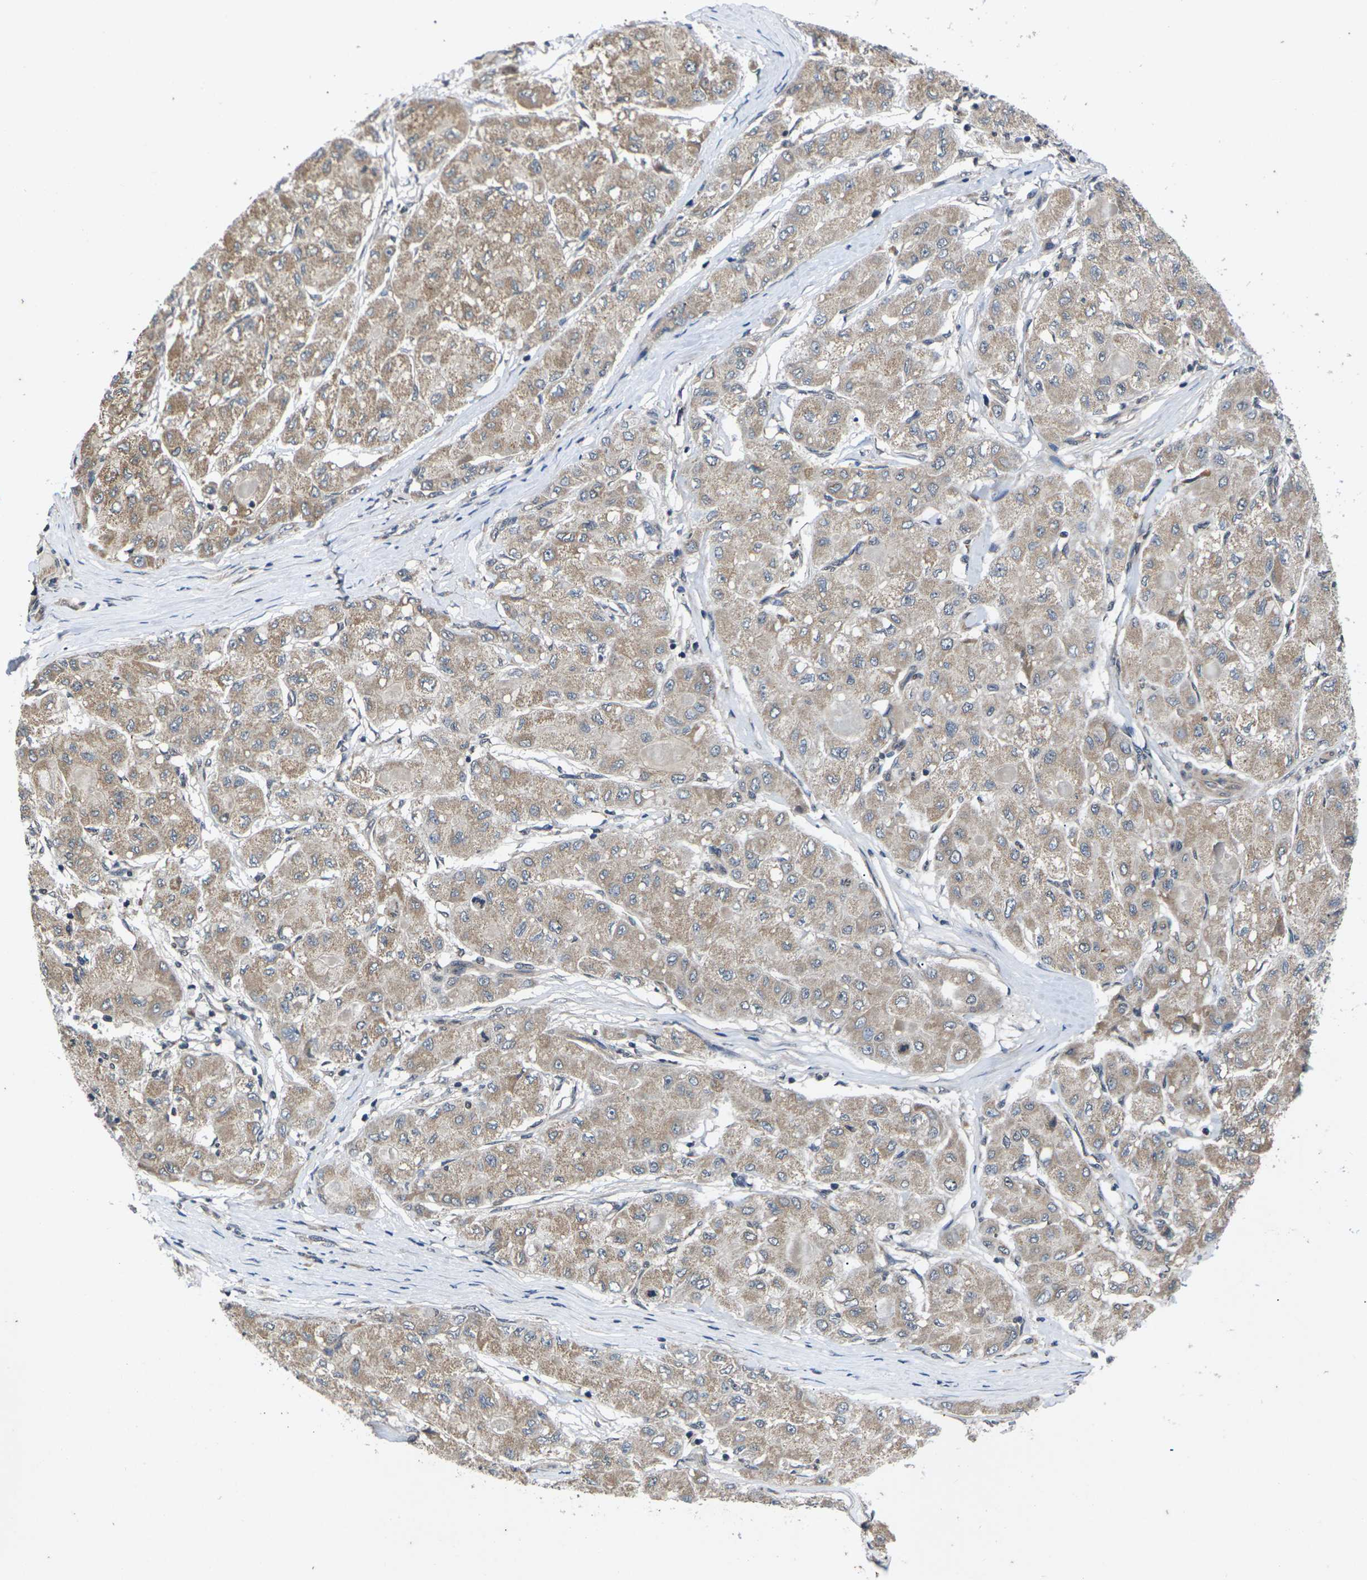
{"staining": {"intensity": "weak", "quantity": ">75%", "location": "cytoplasmic/membranous"}, "tissue": "liver cancer", "cell_type": "Tumor cells", "image_type": "cancer", "snomed": [{"axis": "morphology", "description": "Carcinoma, Hepatocellular, NOS"}, {"axis": "topography", "description": "Liver"}], "caption": "An immunohistochemistry (IHC) histopathology image of neoplastic tissue is shown. Protein staining in brown labels weak cytoplasmic/membranous positivity in liver cancer within tumor cells.", "gene": "DKK2", "patient": {"sex": "male", "age": 80}}